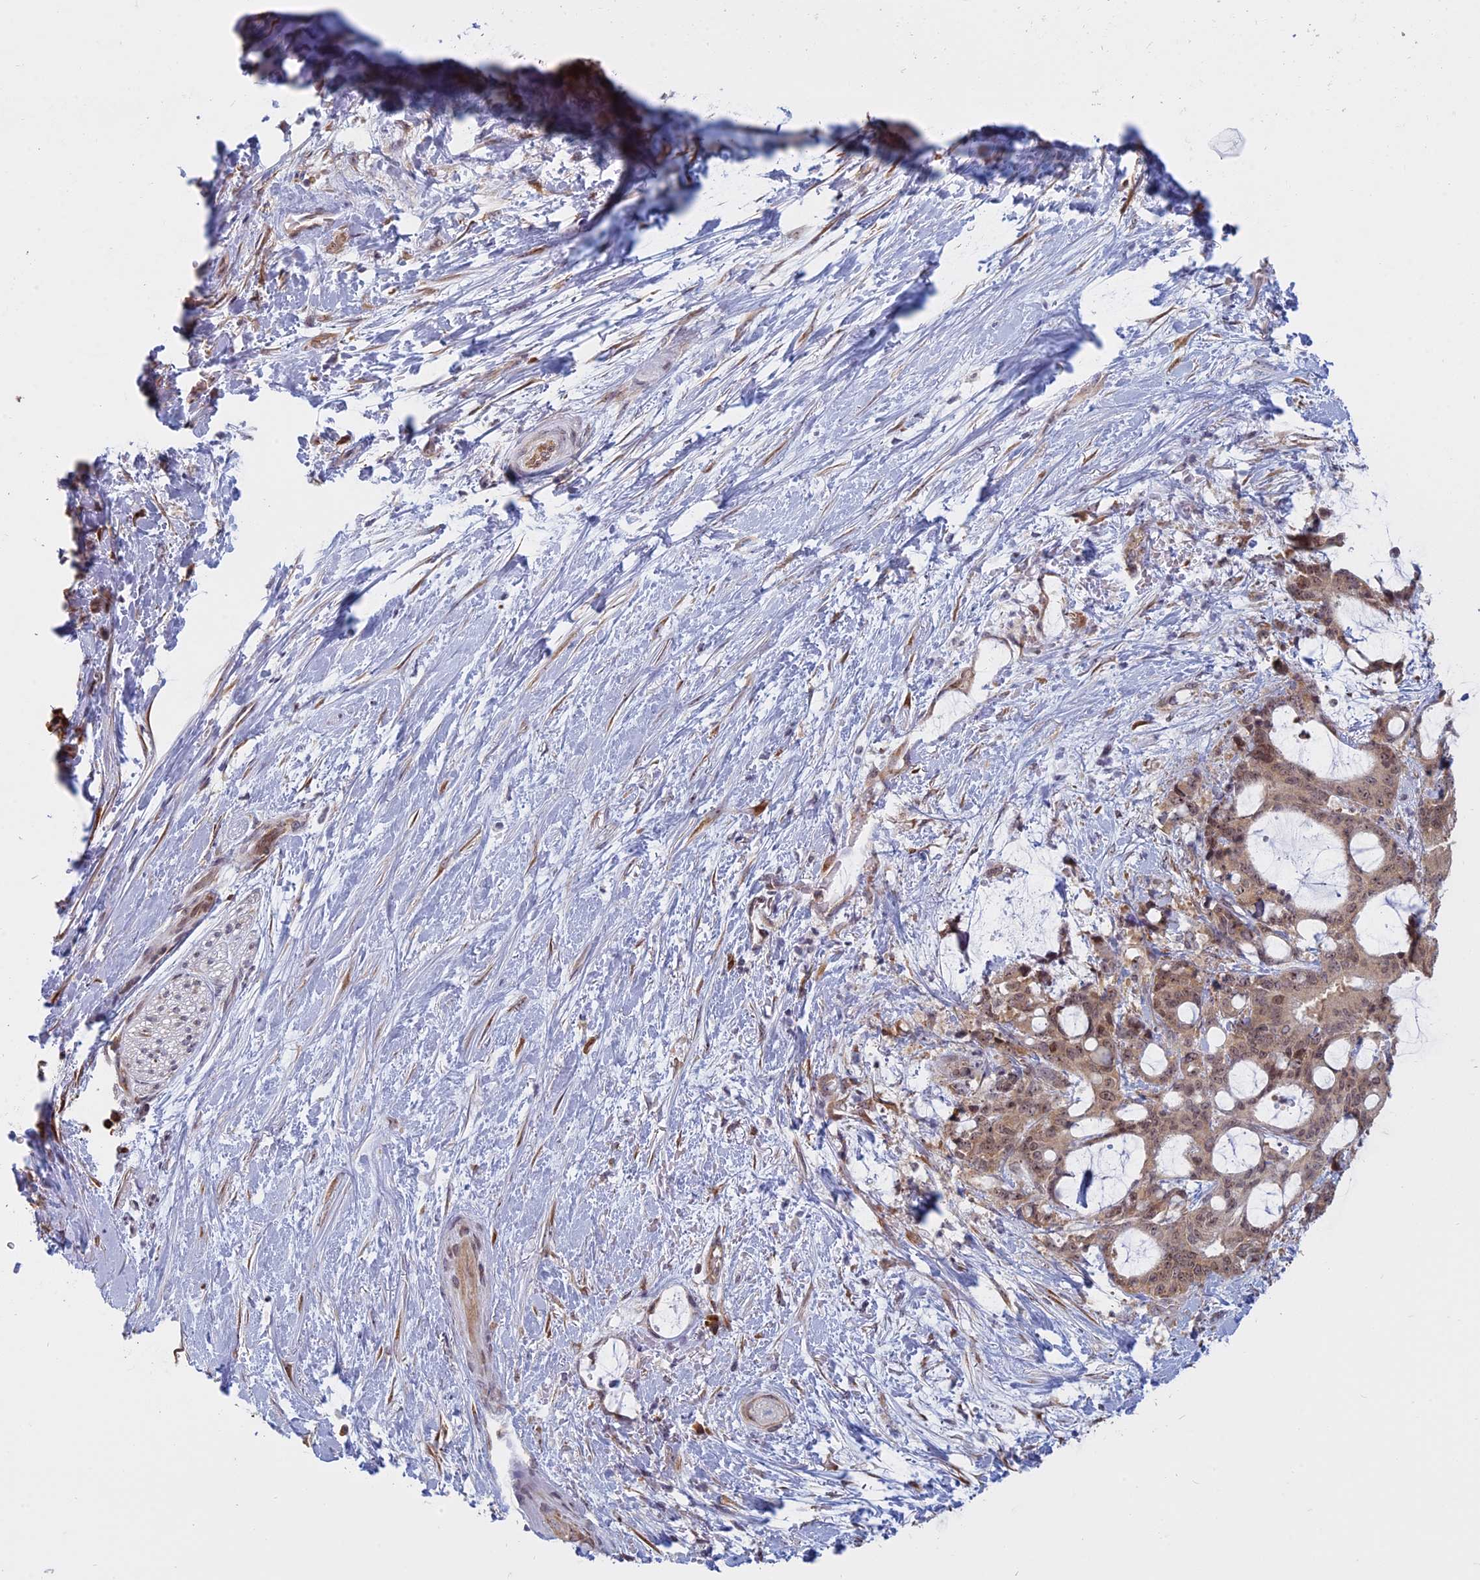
{"staining": {"intensity": "moderate", "quantity": ">75%", "location": "cytoplasmic/membranous,nuclear"}, "tissue": "liver cancer", "cell_type": "Tumor cells", "image_type": "cancer", "snomed": [{"axis": "morphology", "description": "Normal tissue, NOS"}, {"axis": "morphology", "description": "Cholangiocarcinoma"}, {"axis": "topography", "description": "Liver"}, {"axis": "topography", "description": "Peripheral nerve tissue"}], "caption": "Tumor cells exhibit moderate cytoplasmic/membranous and nuclear expression in approximately >75% of cells in liver cholangiocarcinoma.", "gene": "RPS19BP1", "patient": {"sex": "female", "age": 73}}